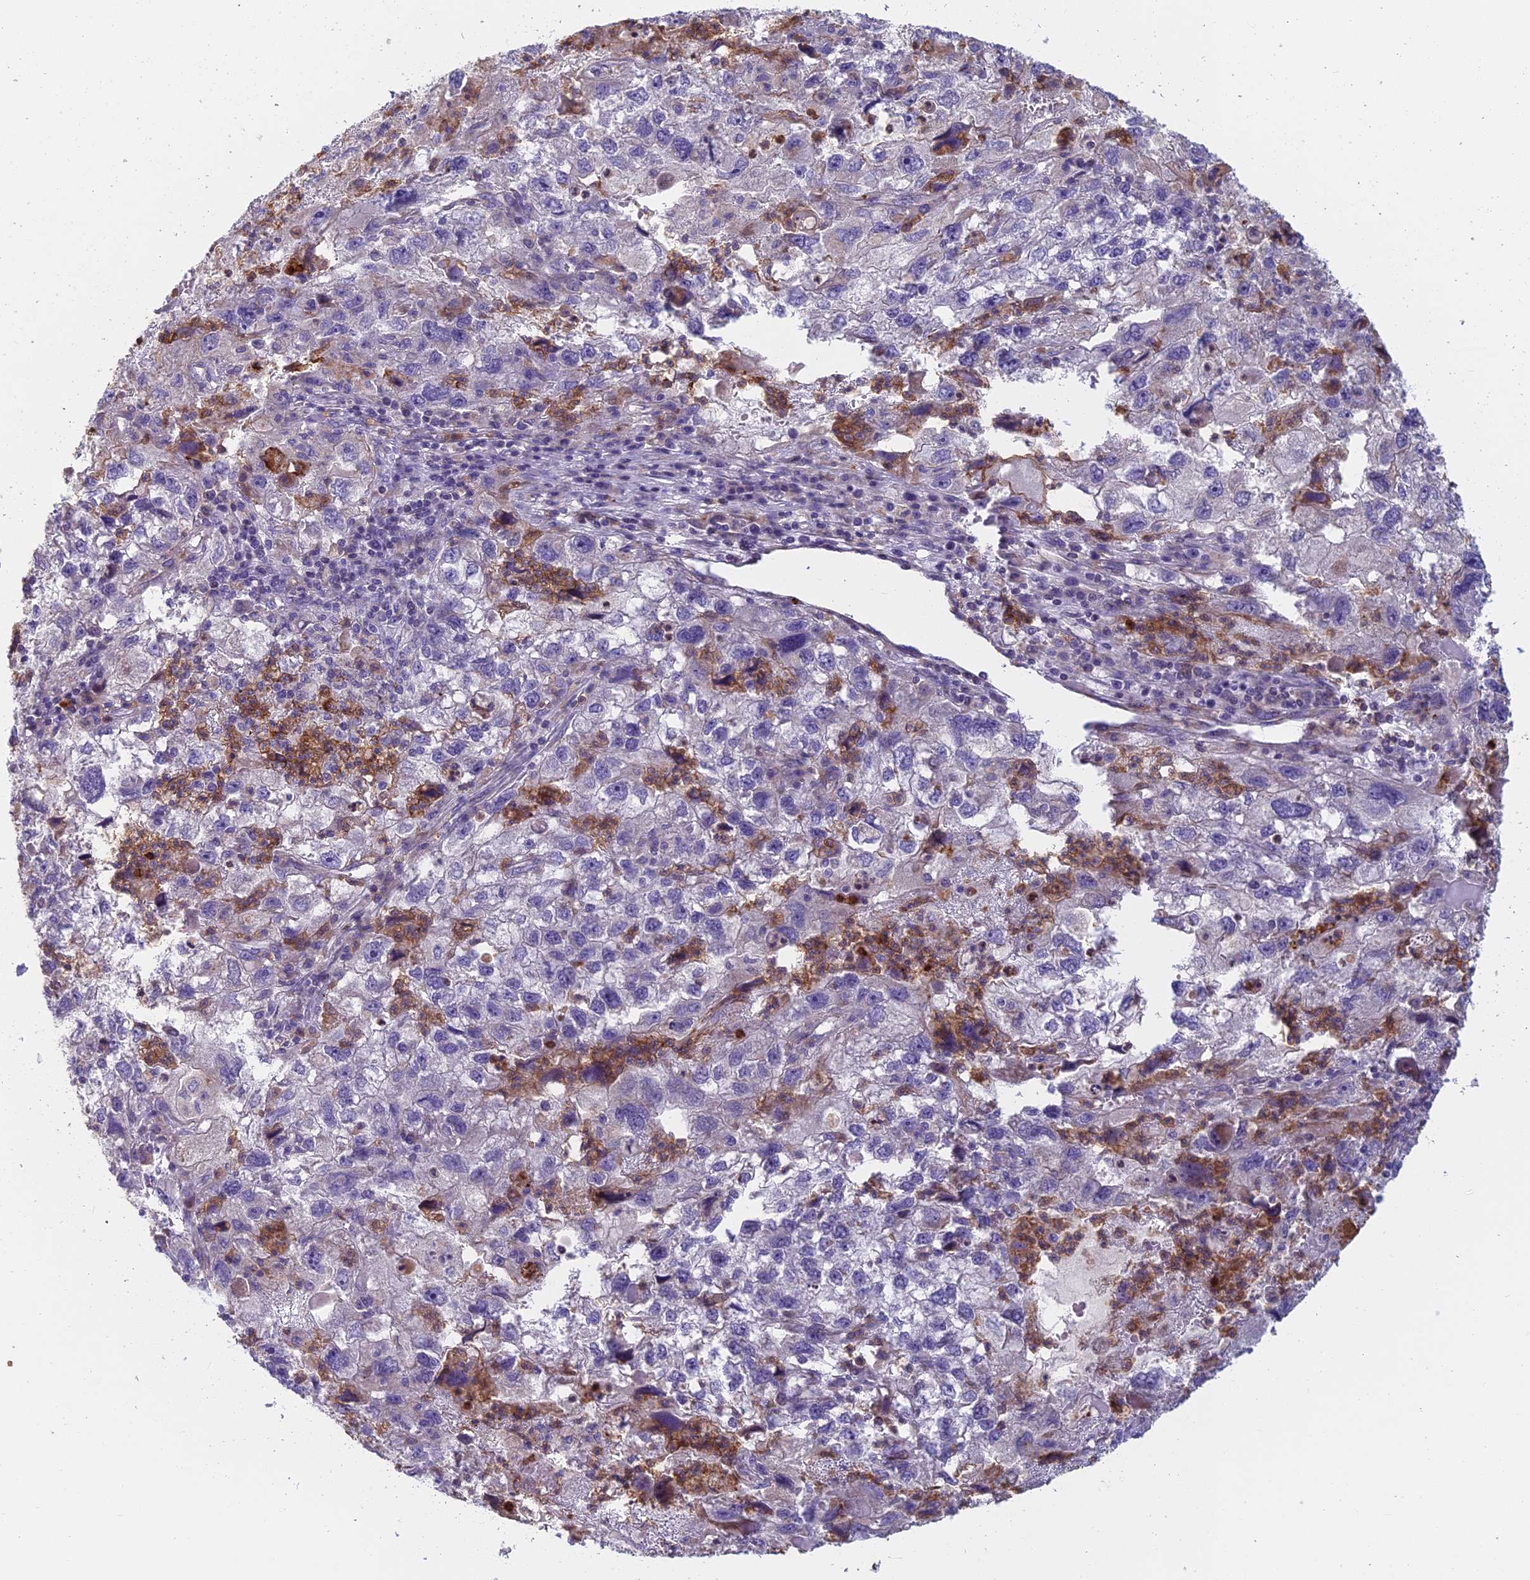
{"staining": {"intensity": "negative", "quantity": "none", "location": "none"}, "tissue": "endometrial cancer", "cell_type": "Tumor cells", "image_type": "cancer", "snomed": [{"axis": "morphology", "description": "Adenocarcinoma, NOS"}, {"axis": "topography", "description": "Endometrium"}], "caption": "Immunohistochemical staining of human adenocarcinoma (endometrial) exhibits no significant expression in tumor cells.", "gene": "IFTAP", "patient": {"sex": "female", "age": 49}}